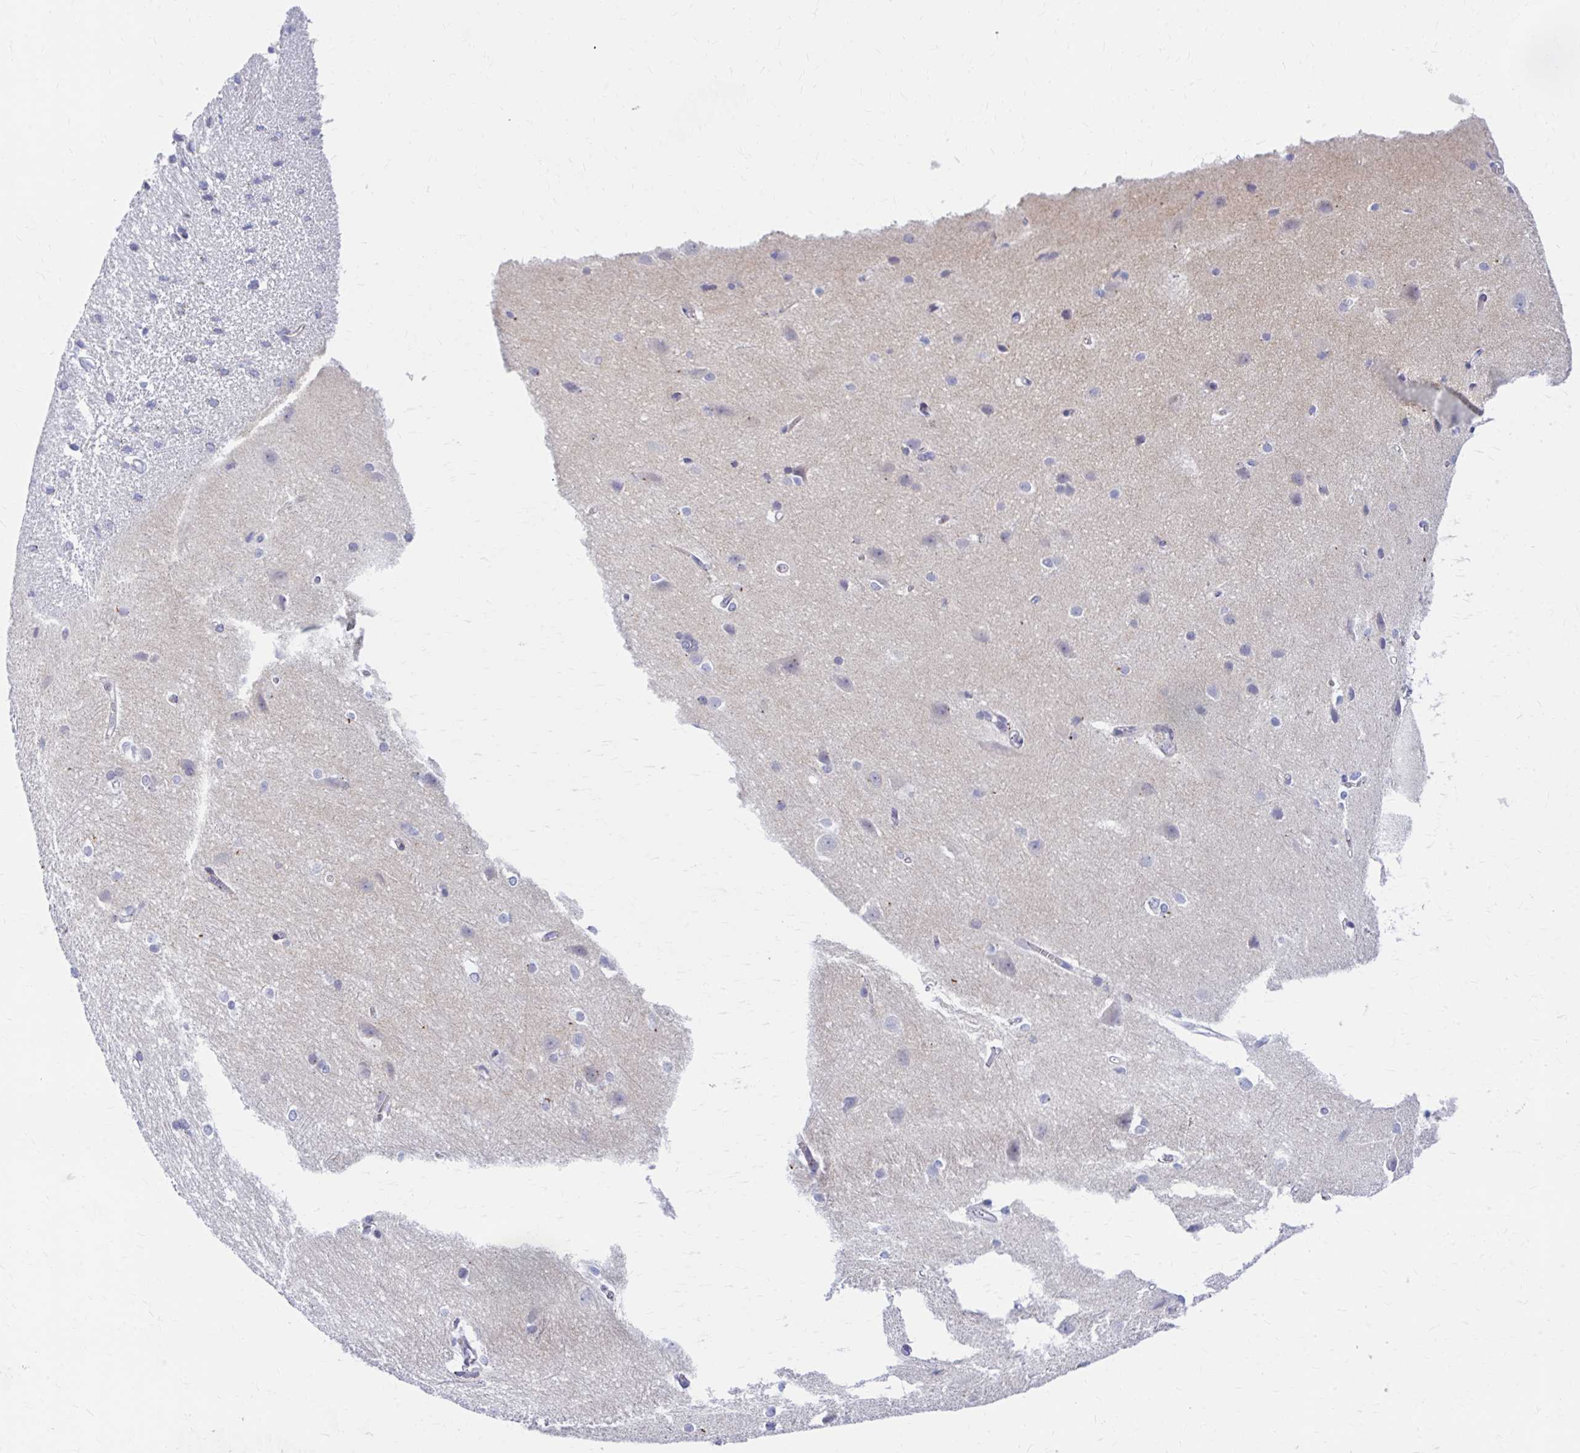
{"staining": {"intensity": "negative", "quantity": "none", "location": "none"}, "tissue": "cerebral cortex", "cell_type": "Endothelial cells", "image_type": "normal", "snomed": [{"axis": "morphology", "description": "Normal tissue, NOS"}, {"axis": "topography", "description": "Cerebral cortex"}], "caption": "Immunohistochemistry photomicrograph of unremarkable cerebral cortex stained for a protein (brown), which displays no expression in endothelial cells.", "gene": "RADIL", "patient": {"sex": "male", "age": 37}}